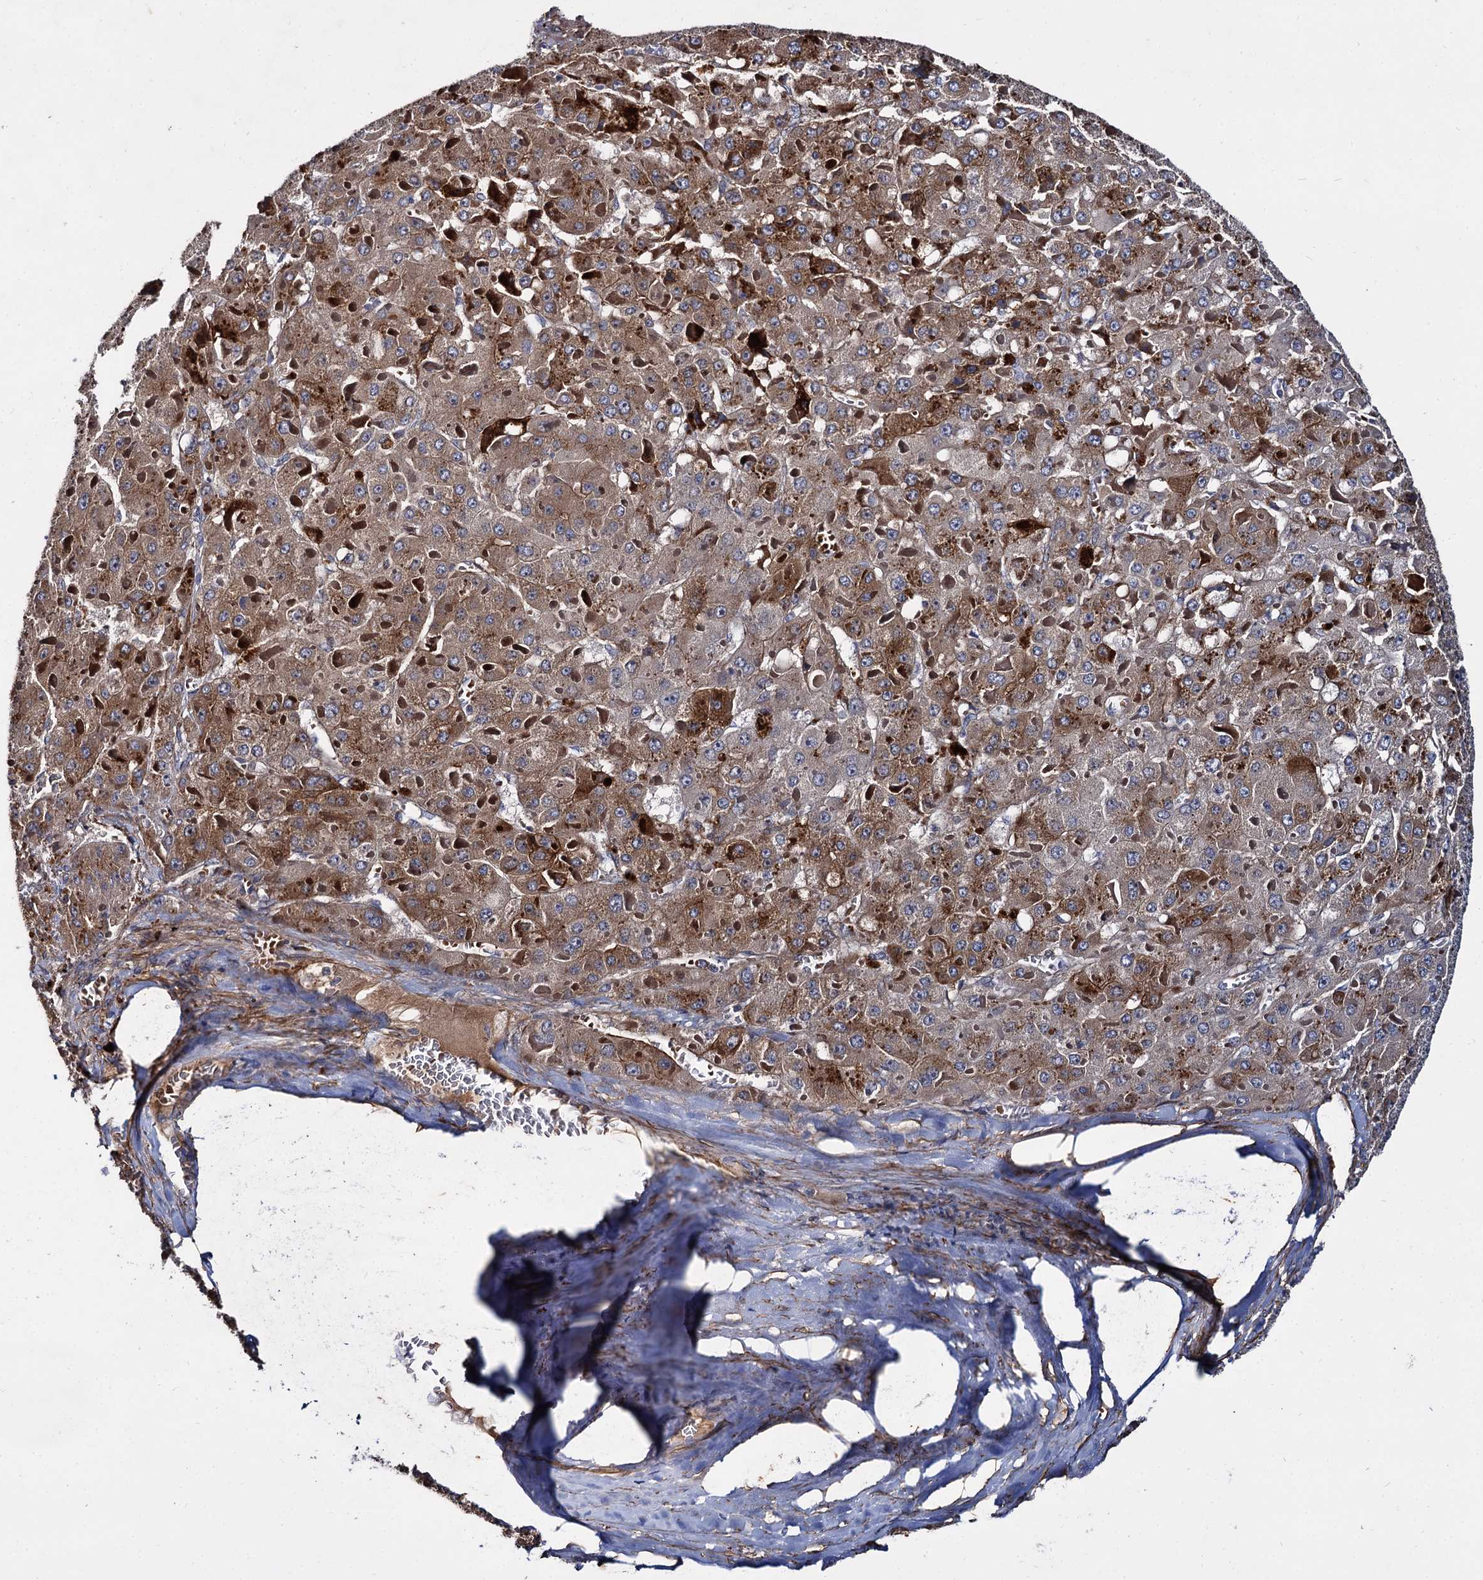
{"staining": {"intensity": "moderate", "quantity": "25%-75%", "location": "cytoplasmic/membranous"}, "tissue": "liver cancer", "cell_type": "Tumor cells", "image_type": "cancer", "snomed": [{"axis": "morphology", "description": "Carcinoma, Hepatocellular, NOS"}, {"axis": "topography", "description": "Liver"}], "caption": "Hepatocellular carcinoma (liver) stained with DAB immunohistochemistry (IHC) reveals medium levels of moderate cytoplasmic/membranous positivity in about 25%-75% of tumor cells.", "gene": "ISM2", "patient": {"sex": "female", "age": 73}}